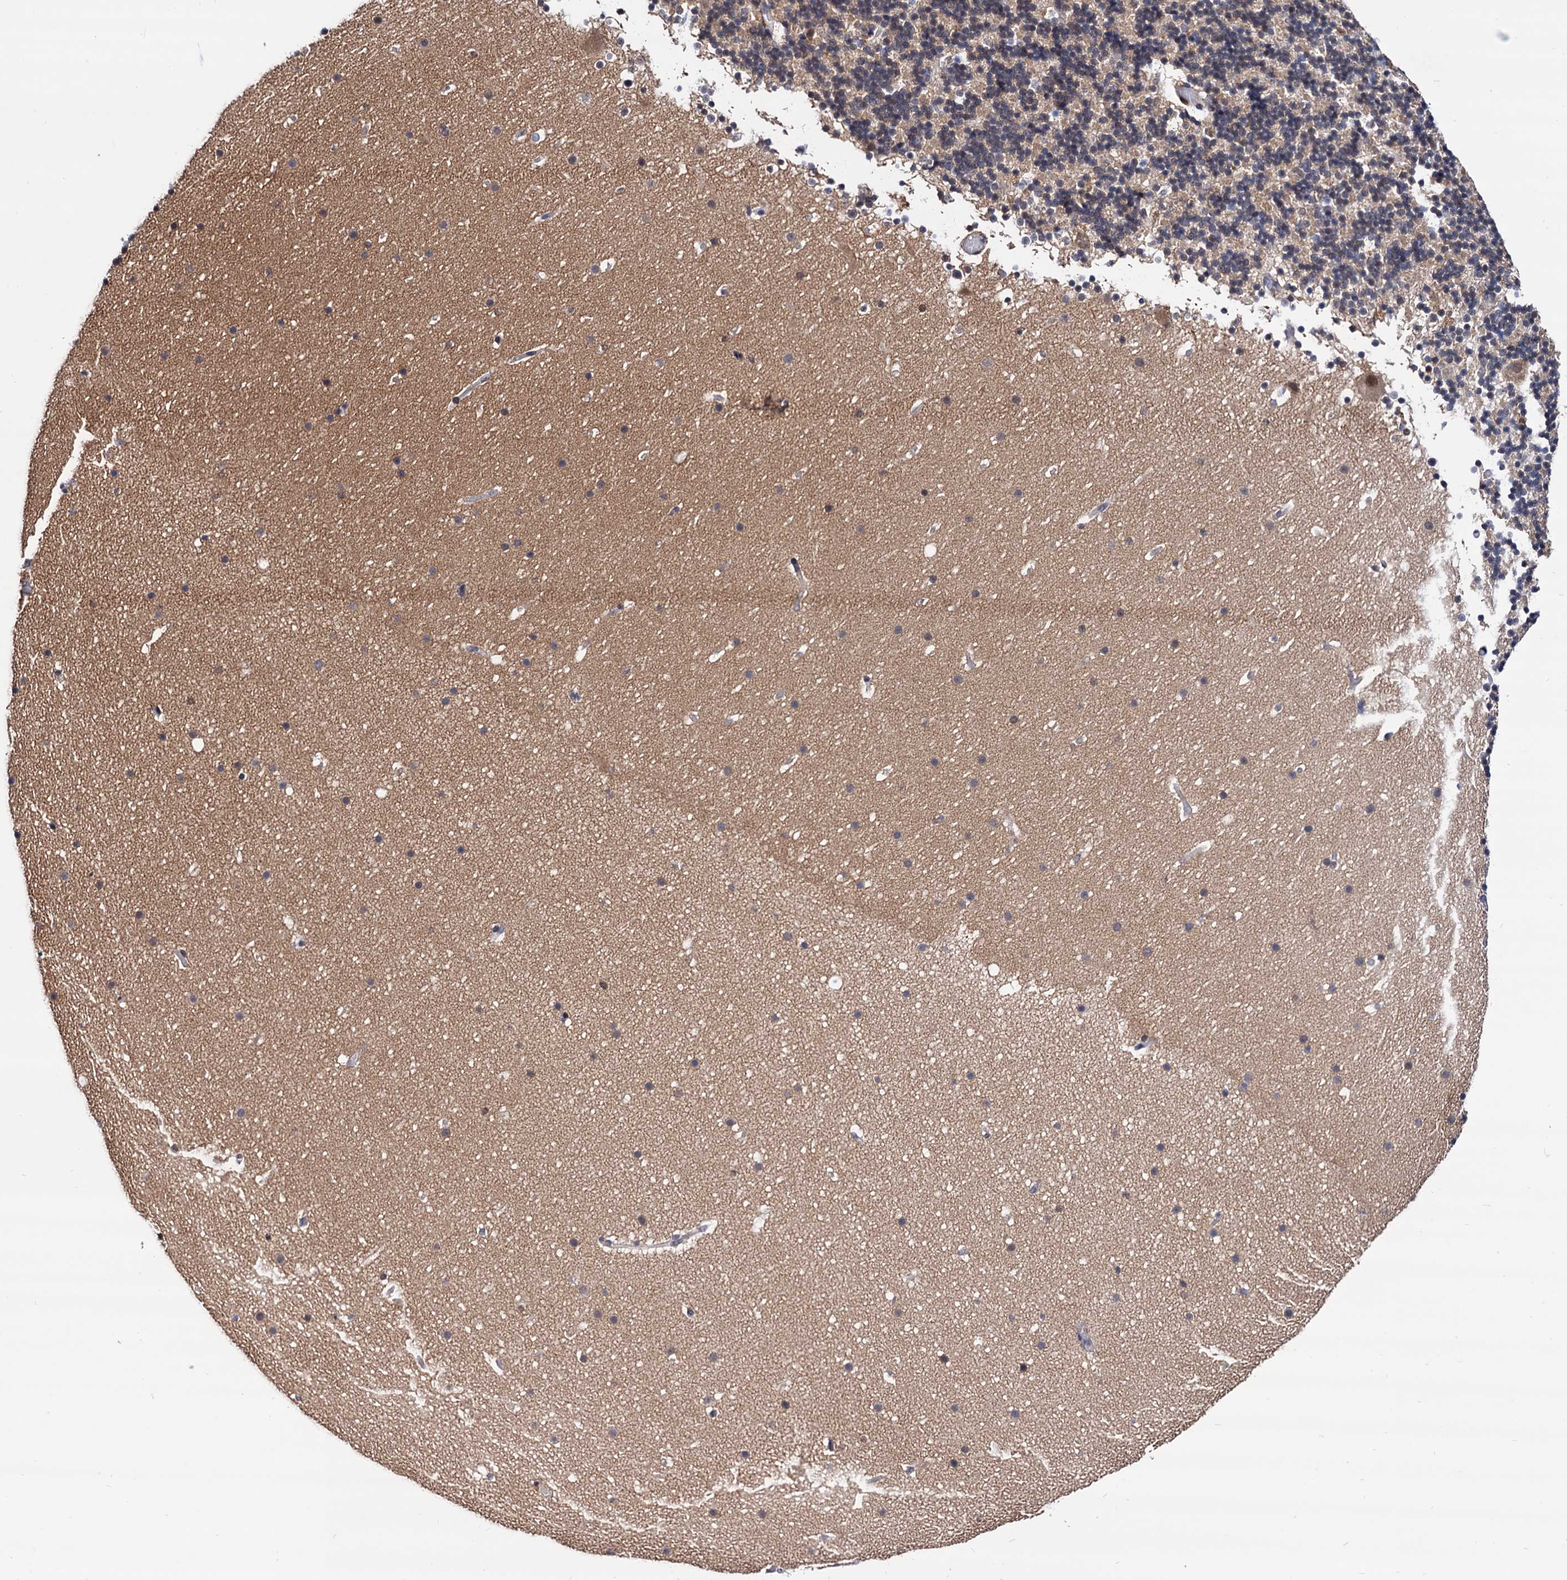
{"staining": {"intensity": "negative", "quantity": "none", "location": "none"}, "tissue": "cerebellum", "cell_type": "Cells in granular layer", "image_type": "normal", "snomed": [{"axis": "morphology", "description": "Normal tissue, NOS"}, {"axis": "topography", "description": "Cerebellum"}], "caption": "Immunohistochemical staining of normal human cerebellum displays no significant expression in cells in granular layer.", "gene": "RNASEH2B", "patient": {"sex": "male", "age": 57}}